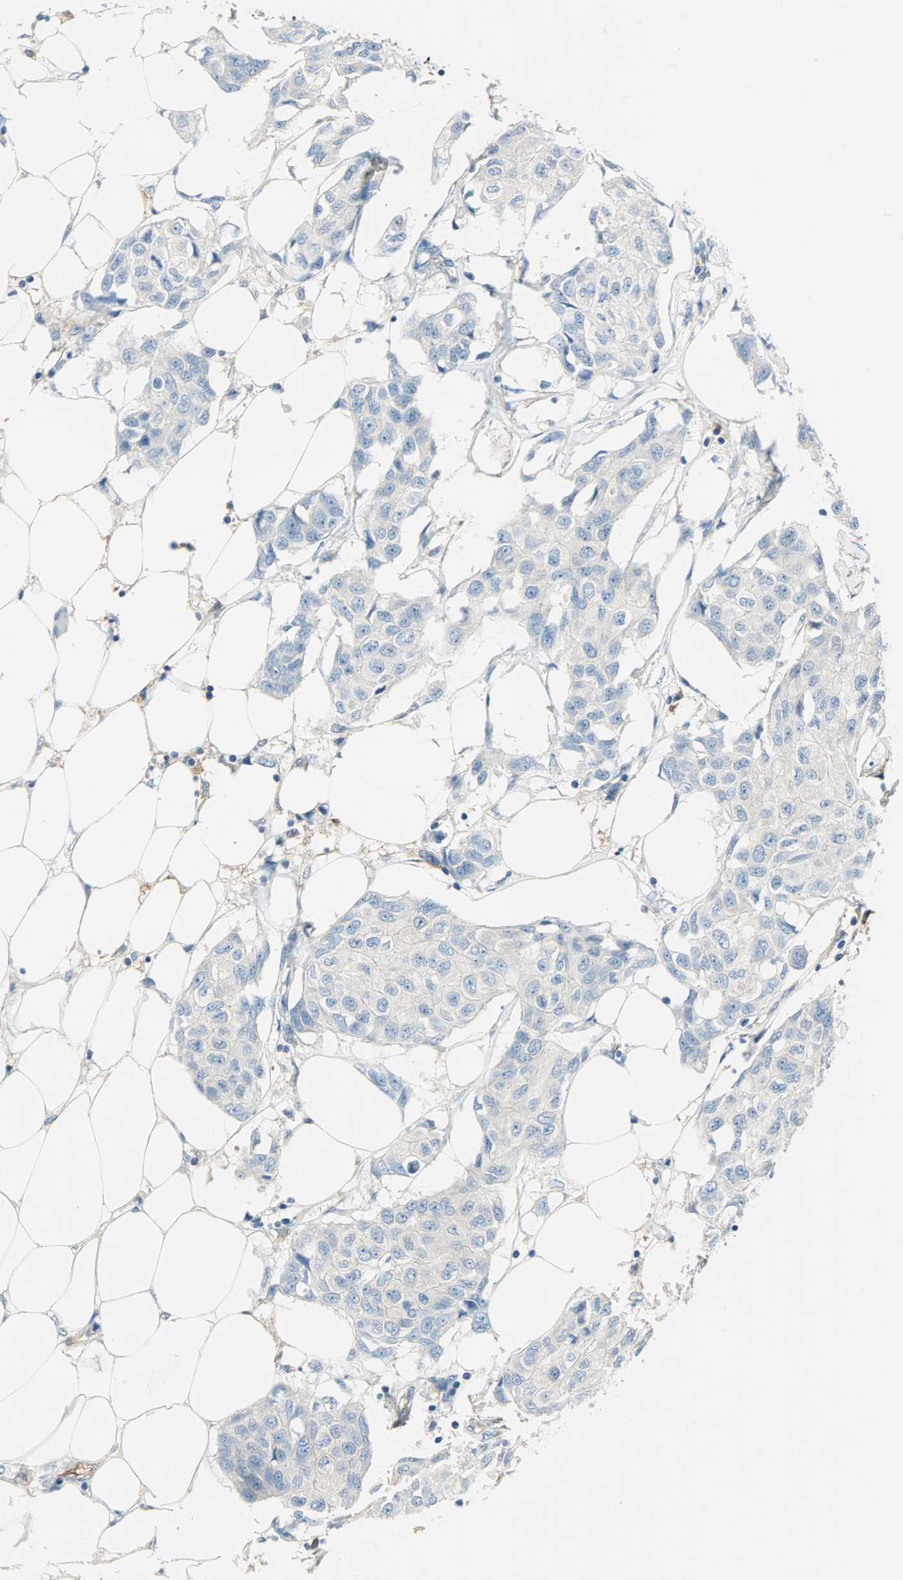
{"staining": {"intensity": "negative", "quantity": "none", "location": "none"}, "tissue": "breast cancer", "cell_type": "Tumor cells", "image_type": "cancer", "snomed": [{"axis": "morphology", "description": "Duct carcinoma"}, {"axis": "topography", "description": "Breast"}], "caption": "Immunohistochemical staining of human breast cancer shows no significant expression in tumor cells.", "gene": "WARS1", "patient": {"sex": "female", "age": 80}}